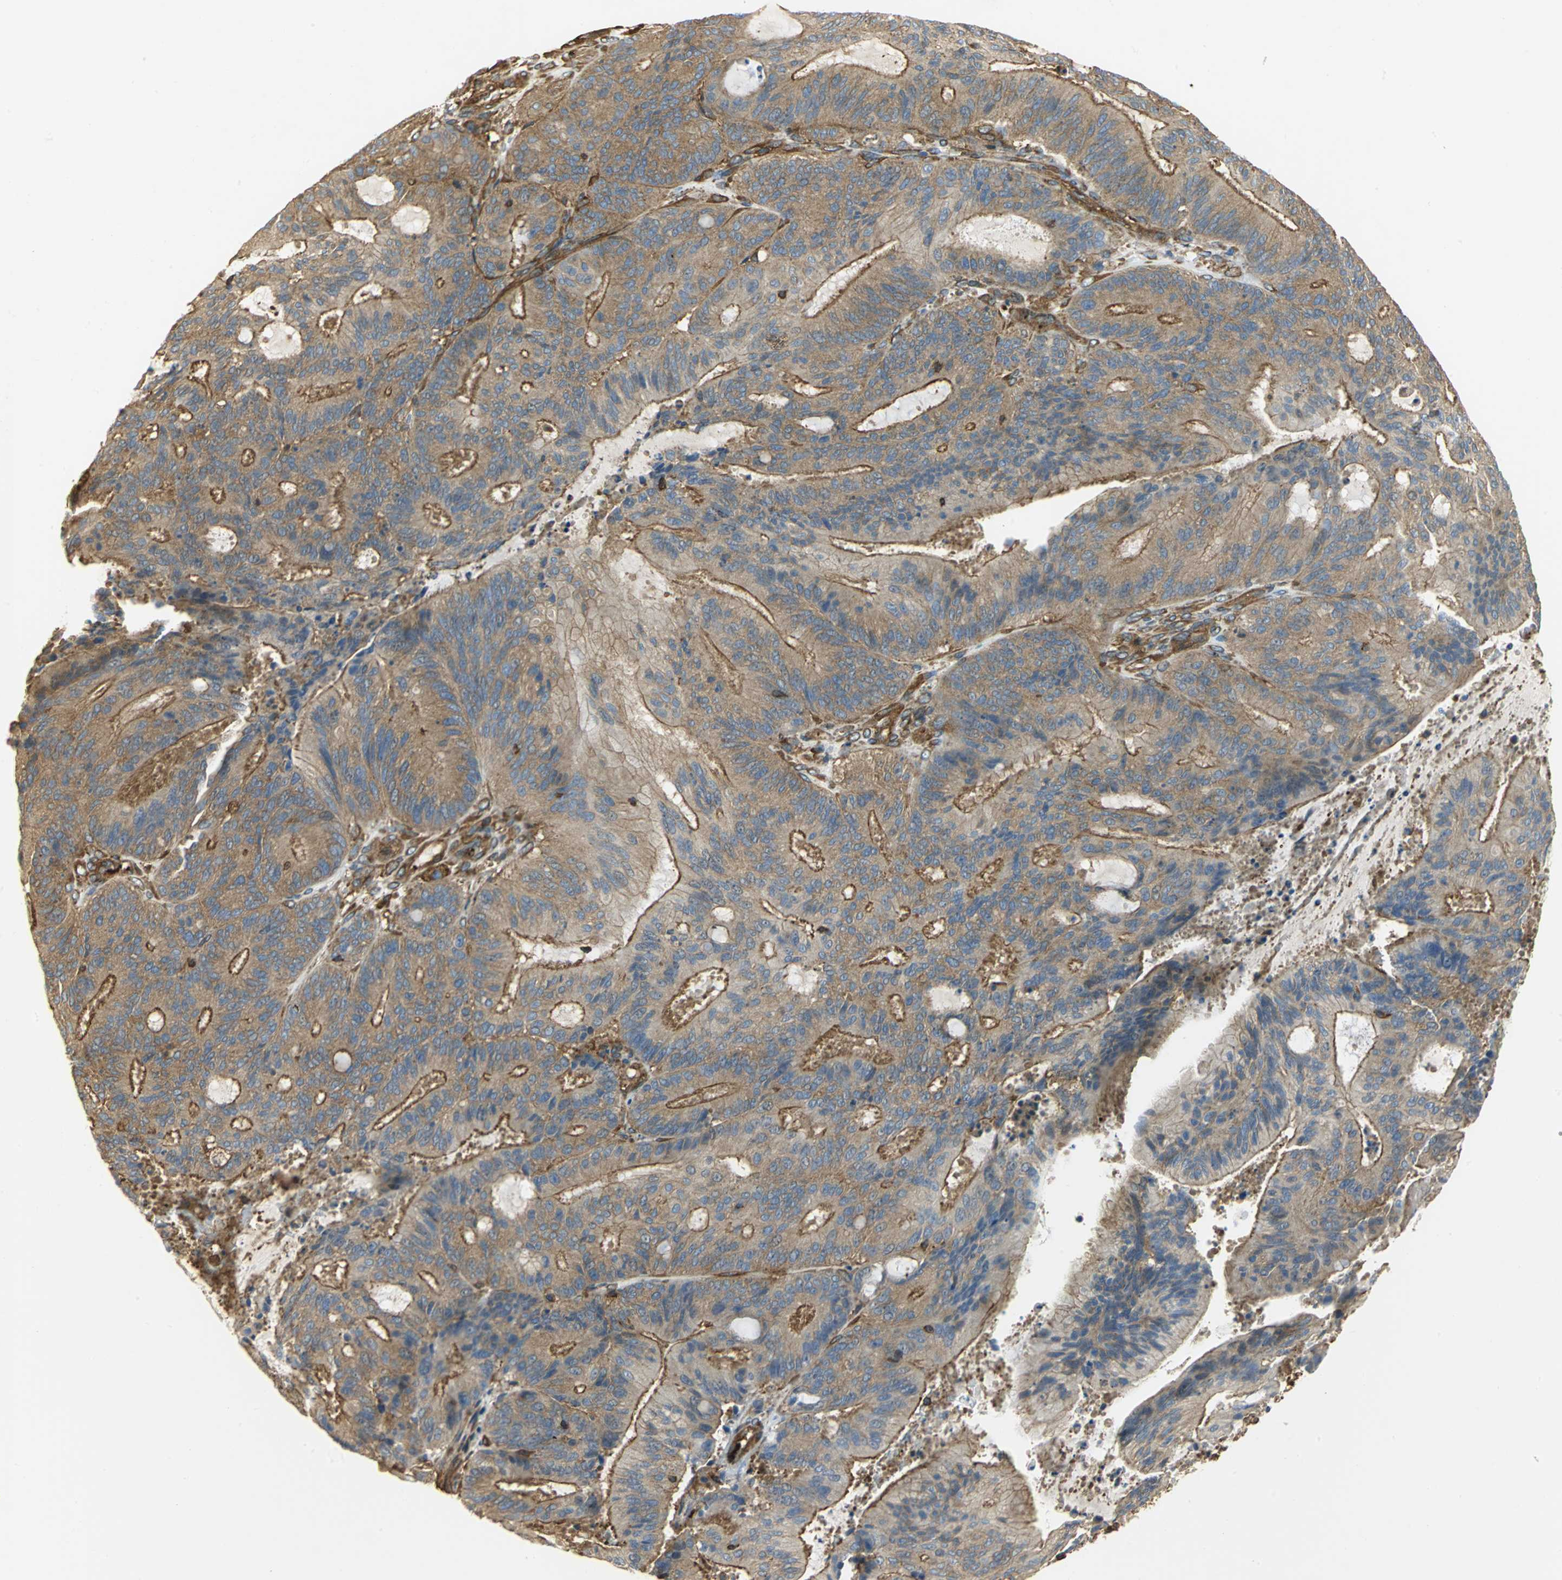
{"staining": {"intensity": "moderate", "quantity": ">75%", "location": "cytoplasmic/membranous"}, "tissue": "liver cancer", "cell_type": "Tumor cells", "image_type": "cancer", "snomed": [{"axis": "morphology", "description": "Cholangiocarcinoma"}, {"axis": "topography", "description": "Liver"}], "caption": "Liver cholangiocarcinoma stained with a protein marker exhibits moderate staining in tumor cells.", "gene": "TLN1", "patient": {"sex": "female", "age": 73}}